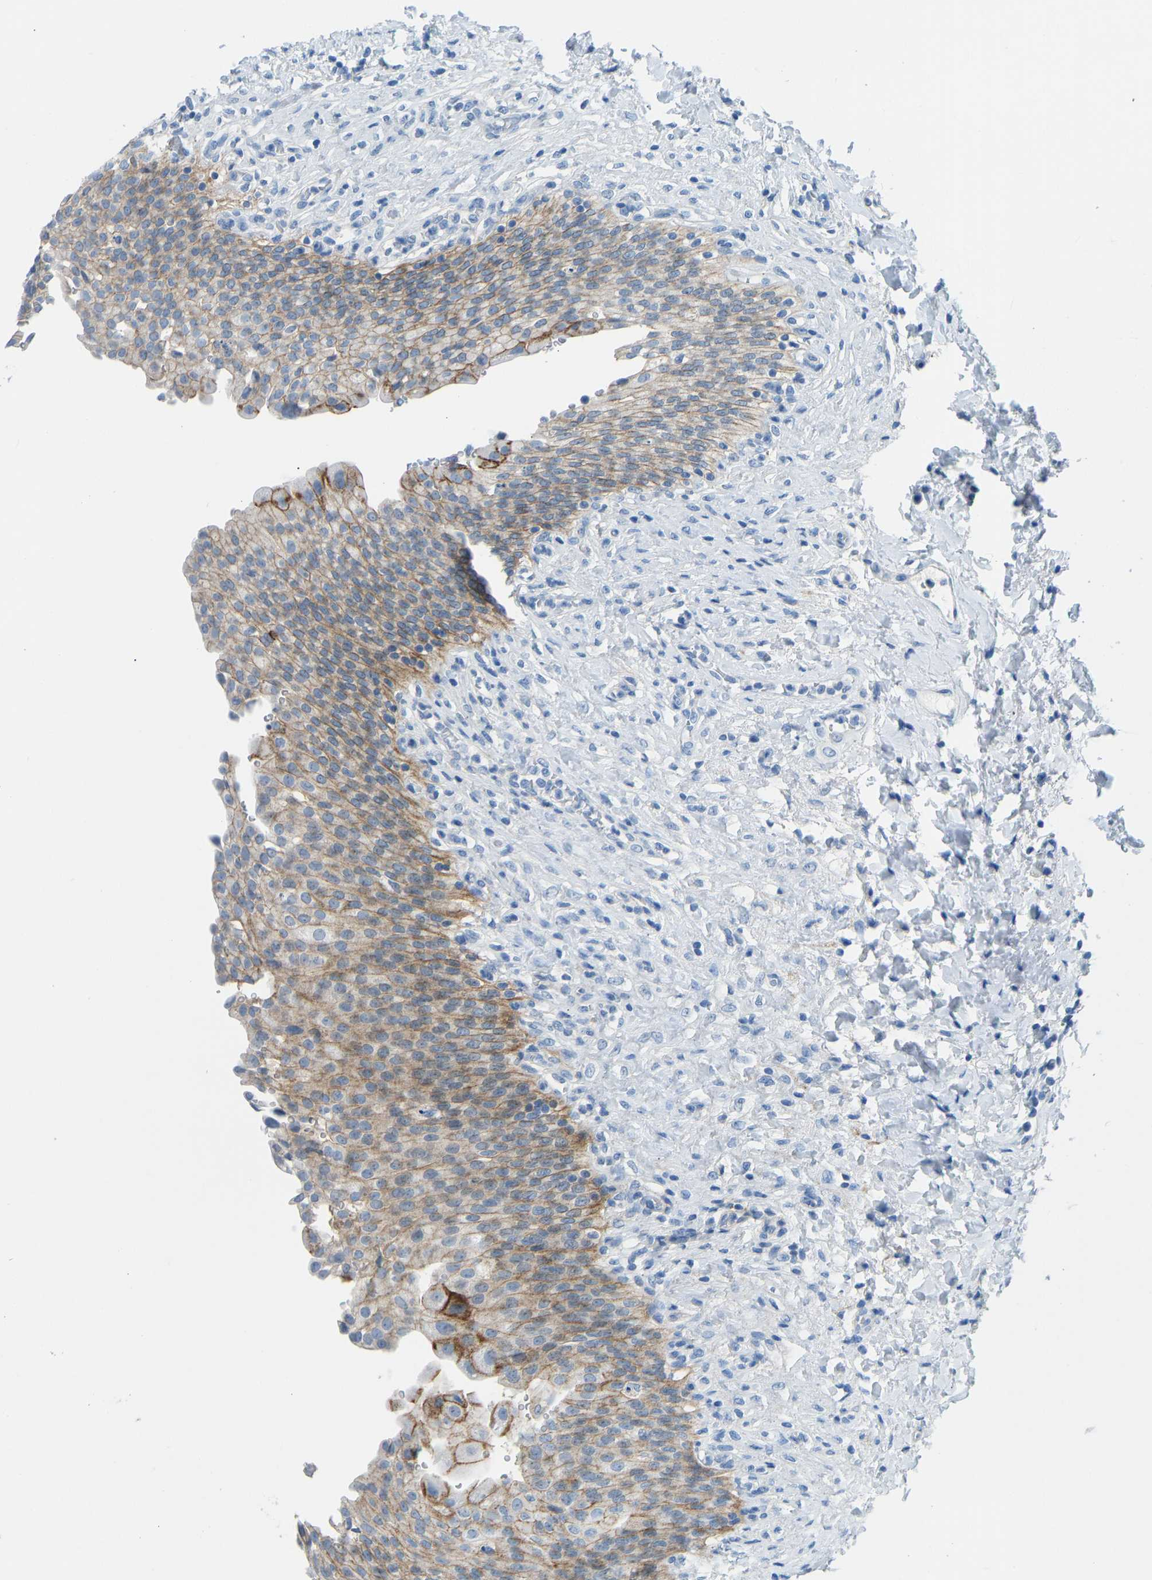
{"staining": {"intensity": "moderate", "quantity": ">75%", "location": "cytoplasmic/membranous"}, "tissue": "urinary bladder", "cell_type": "Urothelial cells", "image_type": "normal", "snomed": [{"axis": "morphology", "description": "Urothelial carcinoma, High grade"}, {"axis": "topography", "description": "Urinary bladder"}], "caption": "Protein staining of unremarkable urinary bladder demonstrates moderate cytoplasmic/membranous expression in approximately >75% of urothelial cells. The staining was performed using DAB to visualize the protein expression in brown, while the nuclei were stained in blue with hematoxylin (Magnification: 20x).", "gene": "ATP1A1", "patient": {"sex": "male", "age": 46}}